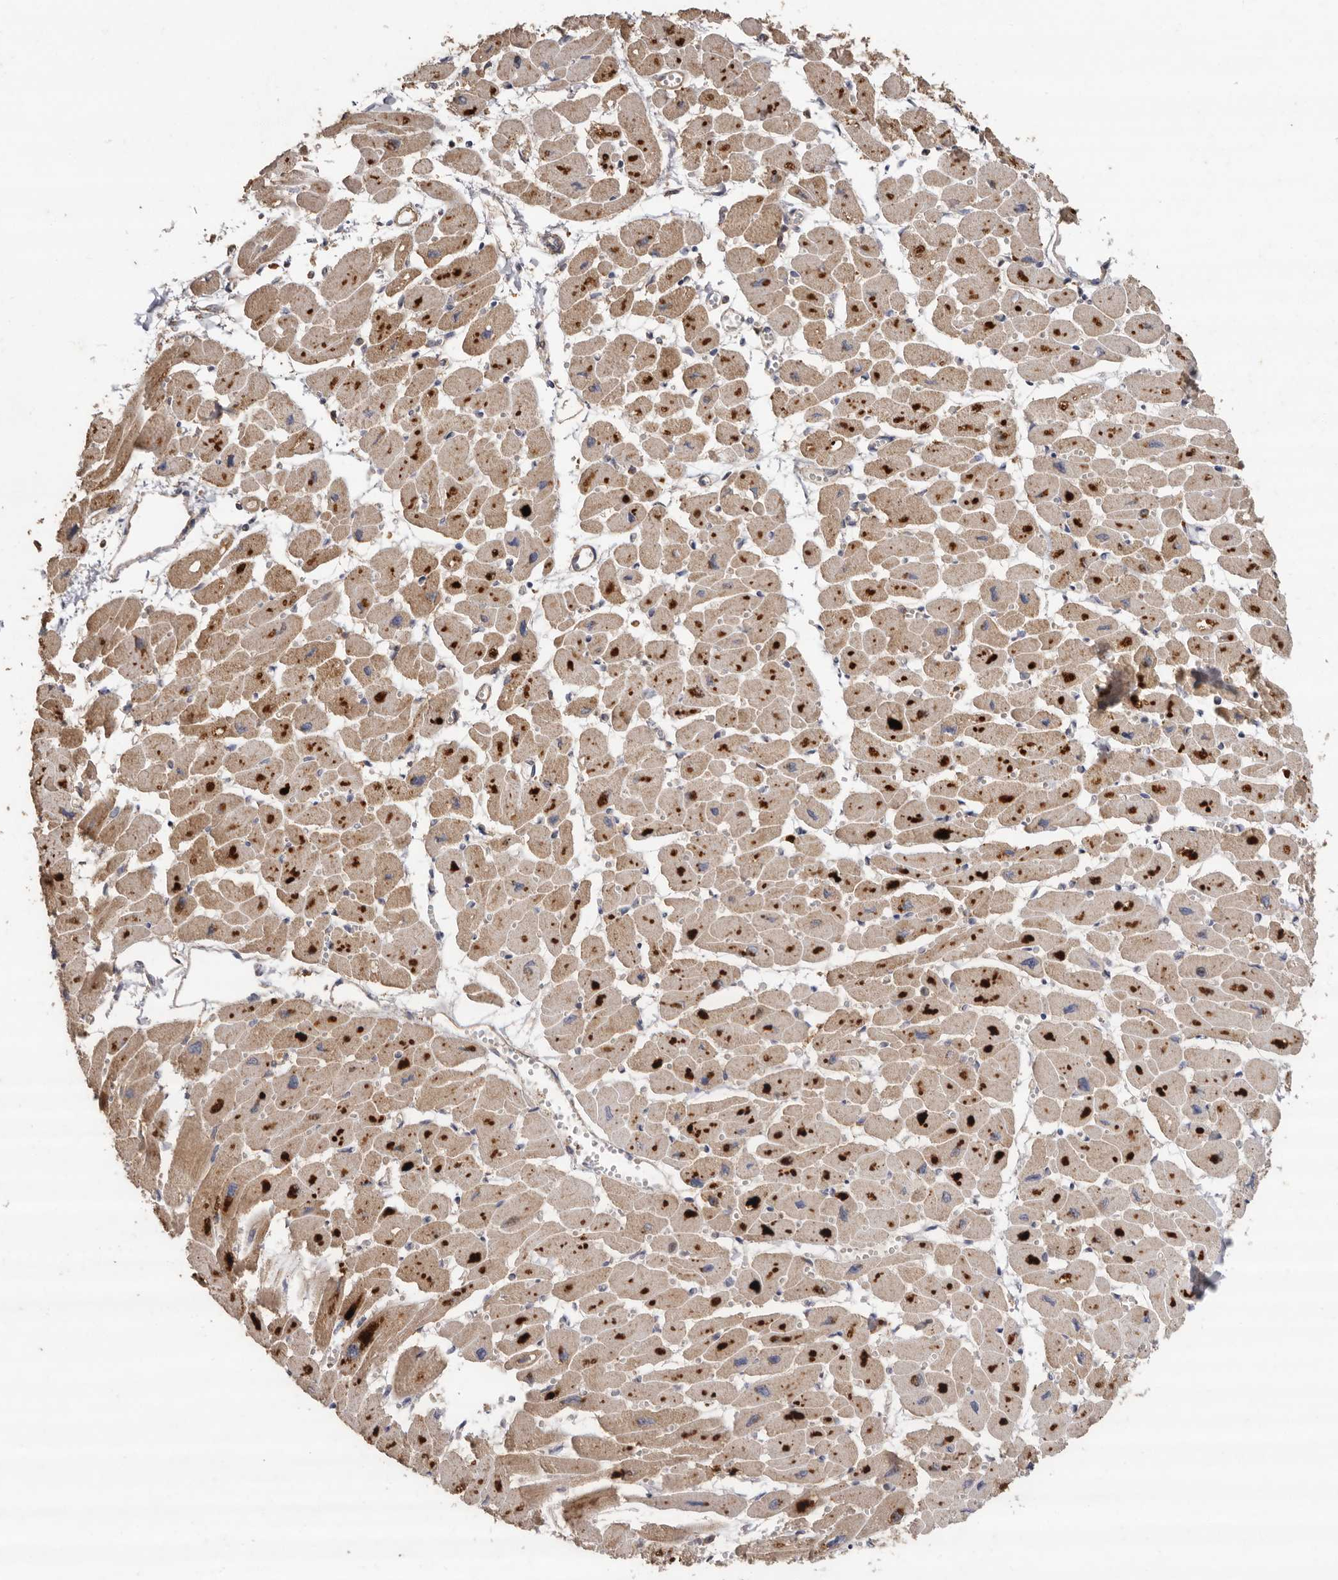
{"staining": {"intensity": "moderate", "quantity": ">75%", "location": "cytoplasmic/membranous"}, "tissue": "heart muscle", "cell_type": "Cardiomyocytes", "image_type": "normal", "snomed": [{"axis": "morphology", "description": "Normal tissue, NOS"}, {"axis": "topography", "description": "Heart"}], "caption": "Immunohistochemical staining of benign human heart muscle demonstrates >75% levels of moderate cytoplasmic/membranous protein positivity in approximately >75% of cardiomyocytes.", "gene": "RWDD1", "patient": {"sex": "female", "age": 54}}